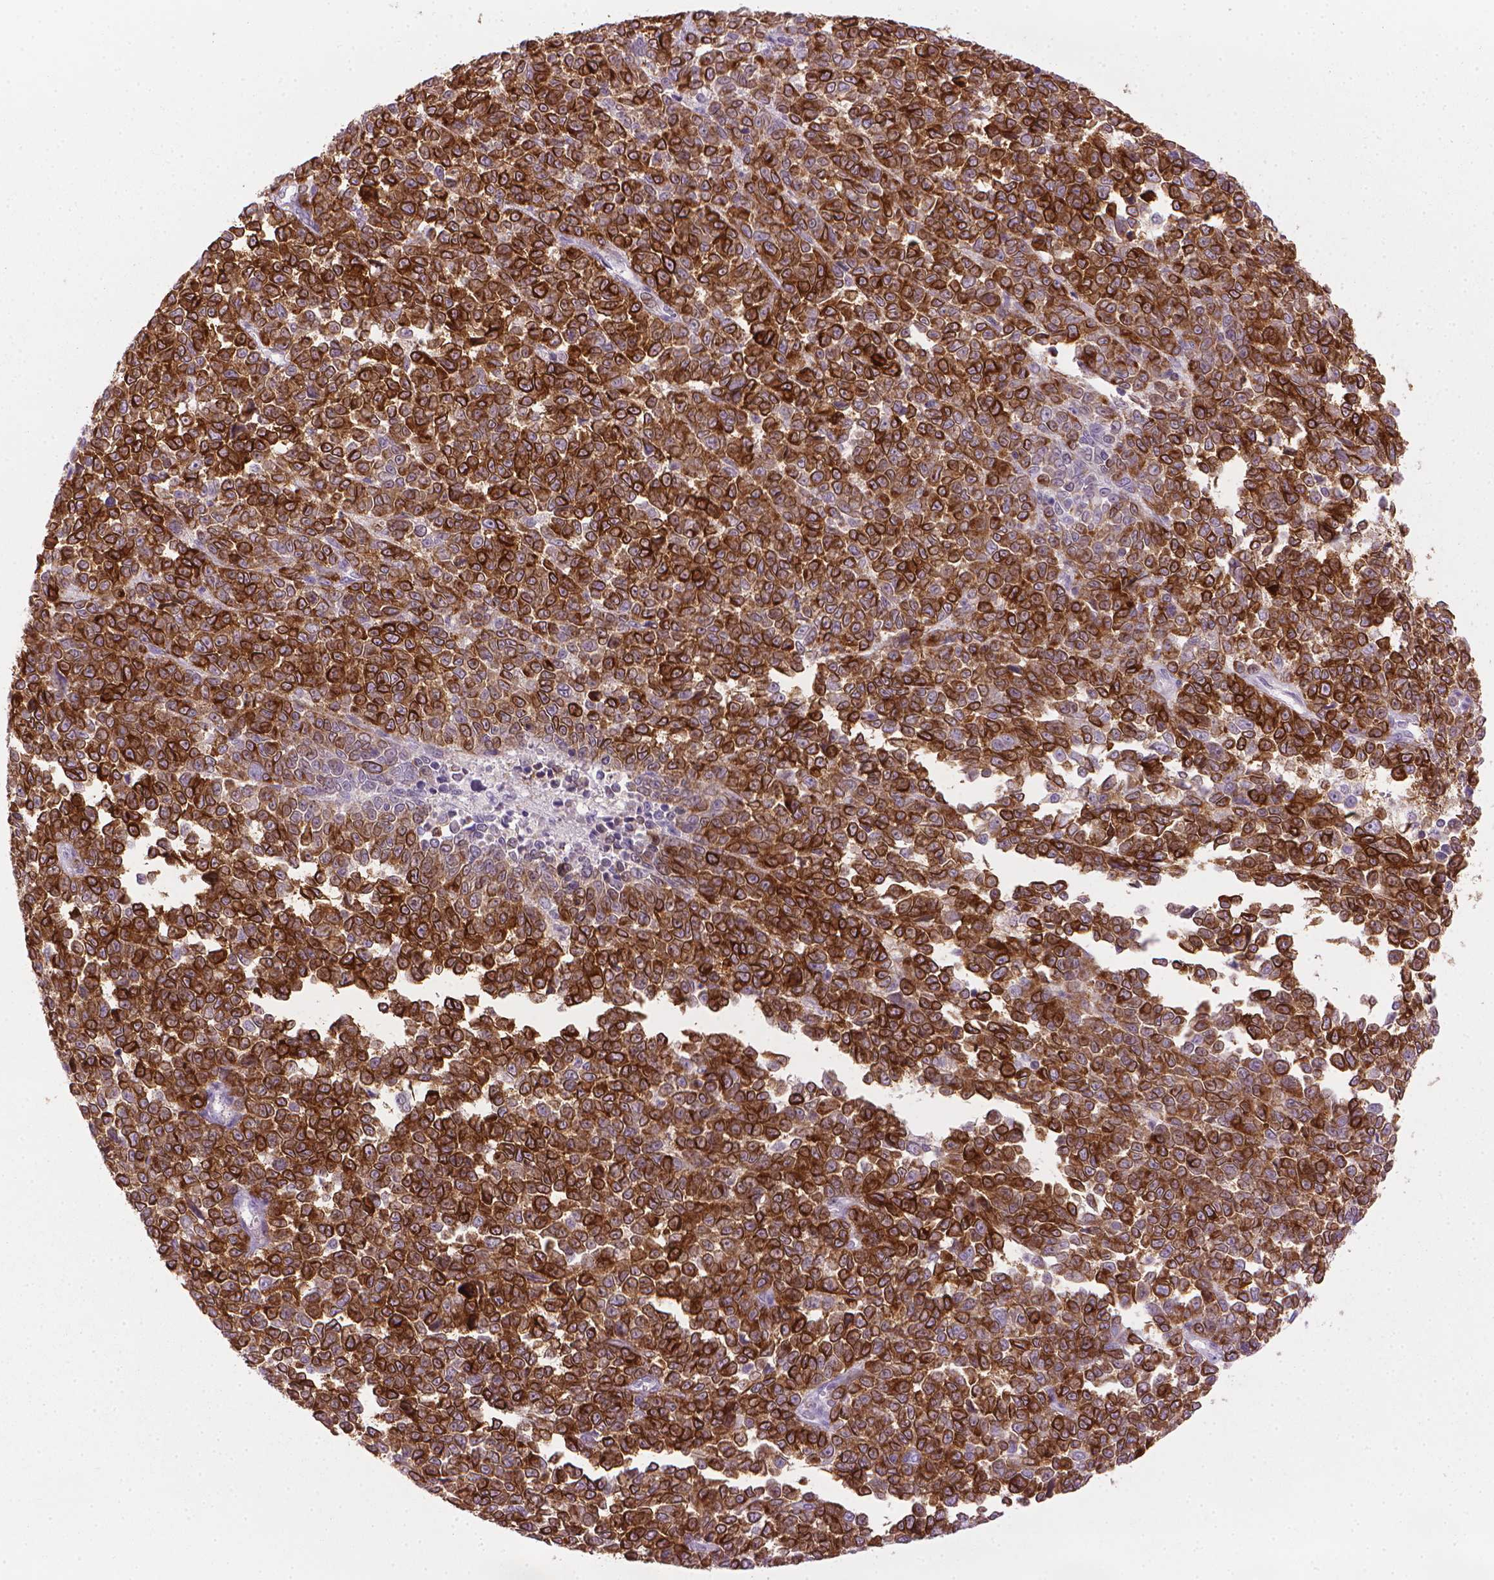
{"staining": {"intensity": "strong", "quantity": ">75%", "location": "cytoplasmic/membranous"}, "tissue": "melanoma", "cell_type": "Tumor cells", "image_type": "cancer", "snomed": [{"axis": "morphology", "description": "Malignant melanoma, NOS"}, {"axis": "topography", "description": "Skin"}], "caption": "Malignant melanoma stained with a brown dye reveals strong cytoplasmic/membranous positive staining in approximately >75% of tumor cells.", "gene": "MLANA", "patient": {"sex": "female", "age": 95}}